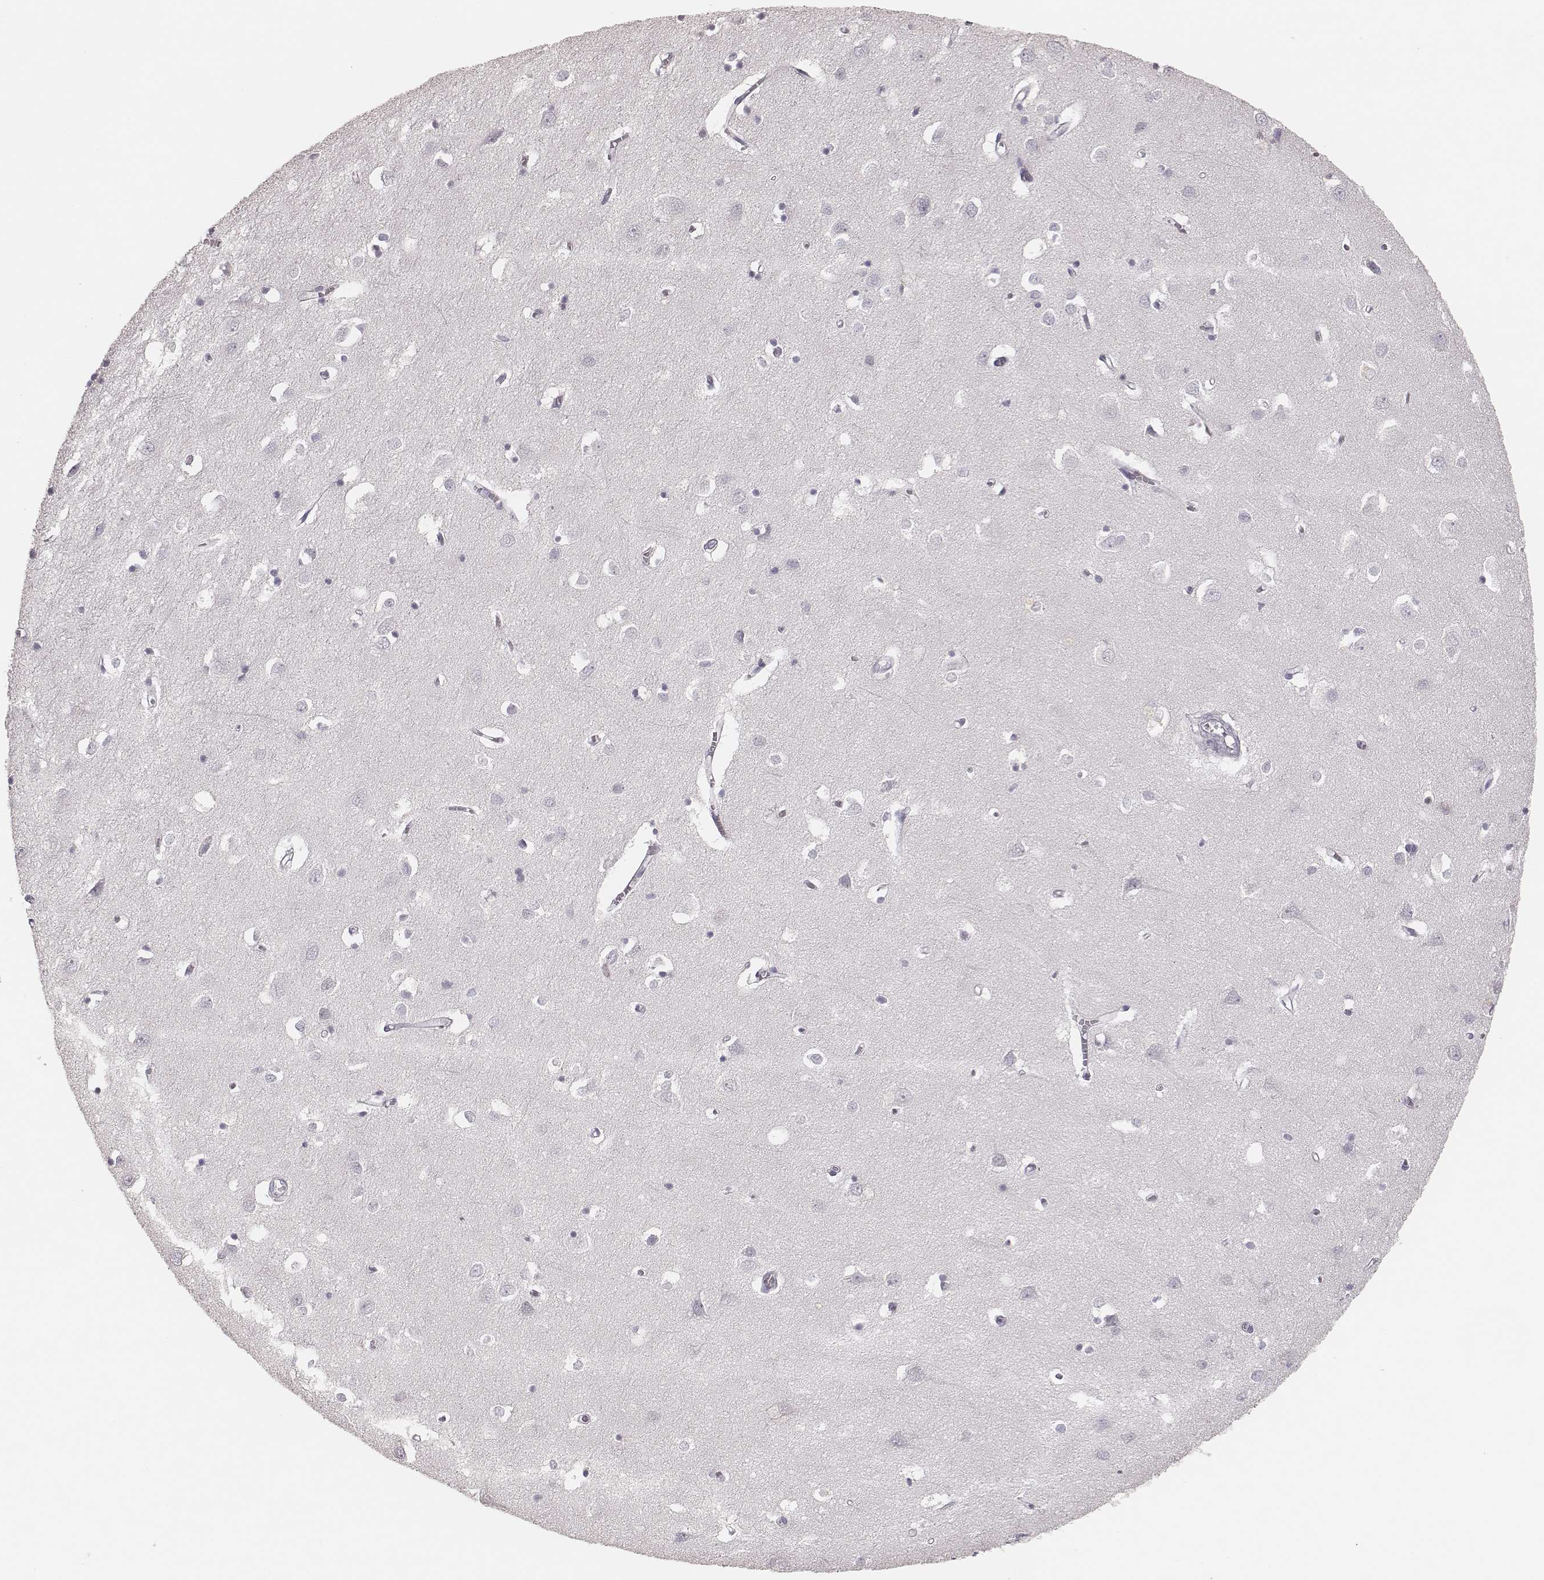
{"staining": {"intensity": "negative", "quantity": "none", "location": "none"}, "tissue": "cerebral cortex", "cell_type": "Endothelial cells", "image_type": "normal", "snomed": [{"axis": "morphology", "description": "Normal tissue, NOS"}, {"axis": "topography", "description": "Cerebral cortex"}], "caption": "The IHC photomicrograph has no significant expression in endothelial cells of cerebral cortex. (Stains: DAB immunohistochemistry with hematoxylin counter stain, Microscopy: brightfield microscopy at high magnification).", "gene": "MYH6", "patient": {"sex": "male", "age": 70}}